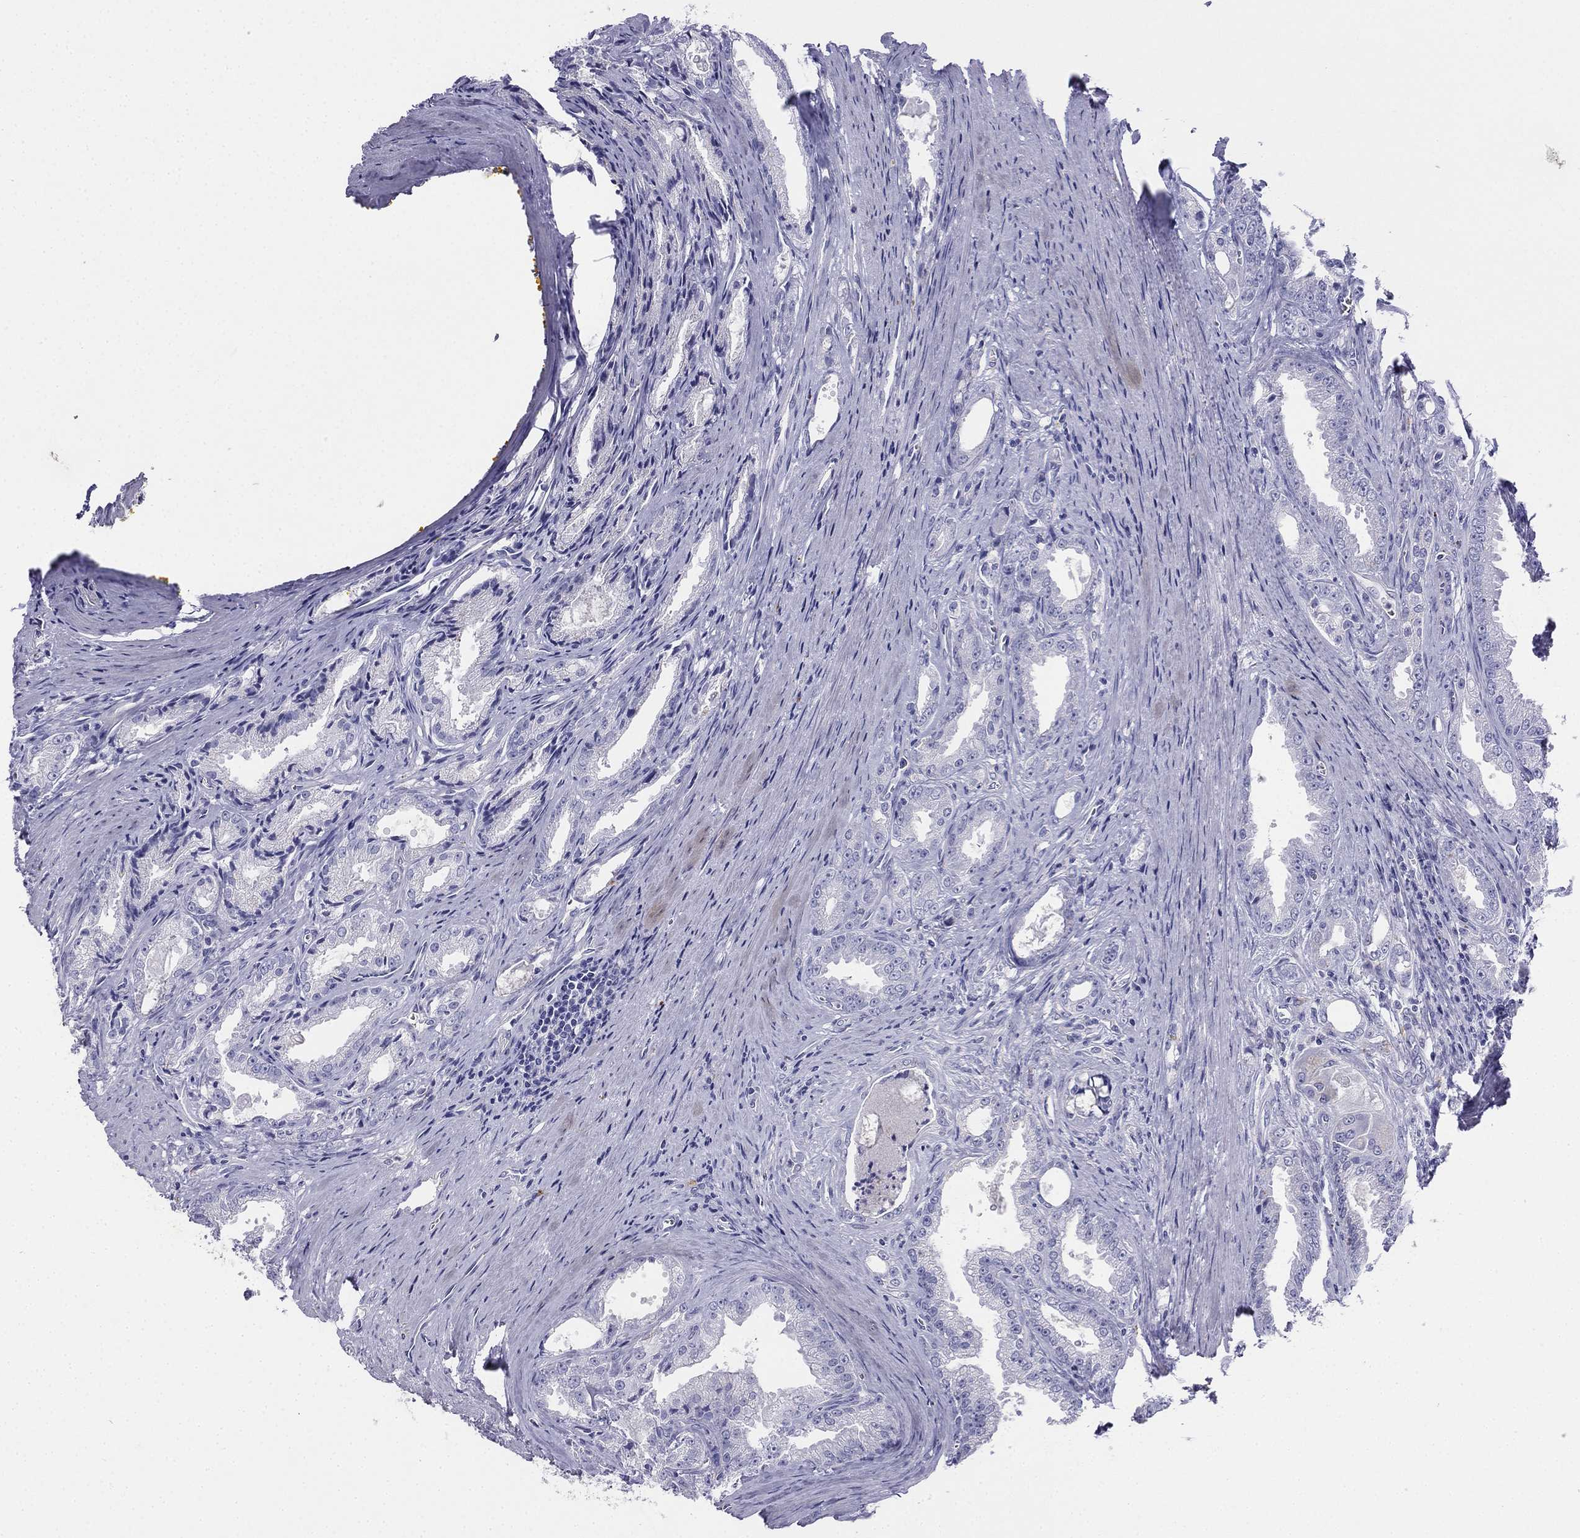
{"staining": {"intensity": "negative", "quantity": "none", "location": "none"}, "tissue": "prostate cancer", "cell_type": "Tumor cells", "image_type": "cancer", "snomed": [{"axis": "morphology", "description": "Adenocarcinoma, NOS"}, {"axis": "morphology", "description": "Adenocarcinoma, High grade"}, {"axis": "topography", "description": "Prostate"}], "caption": "IHC micrograph of neoplastic tissue: human prostate high-grade adenocarcinoma stained with DAB shows no significant protein staining in tumor cells.", "gene": "ALOXE3", "patient": {"sex": "male", "age": 70}}